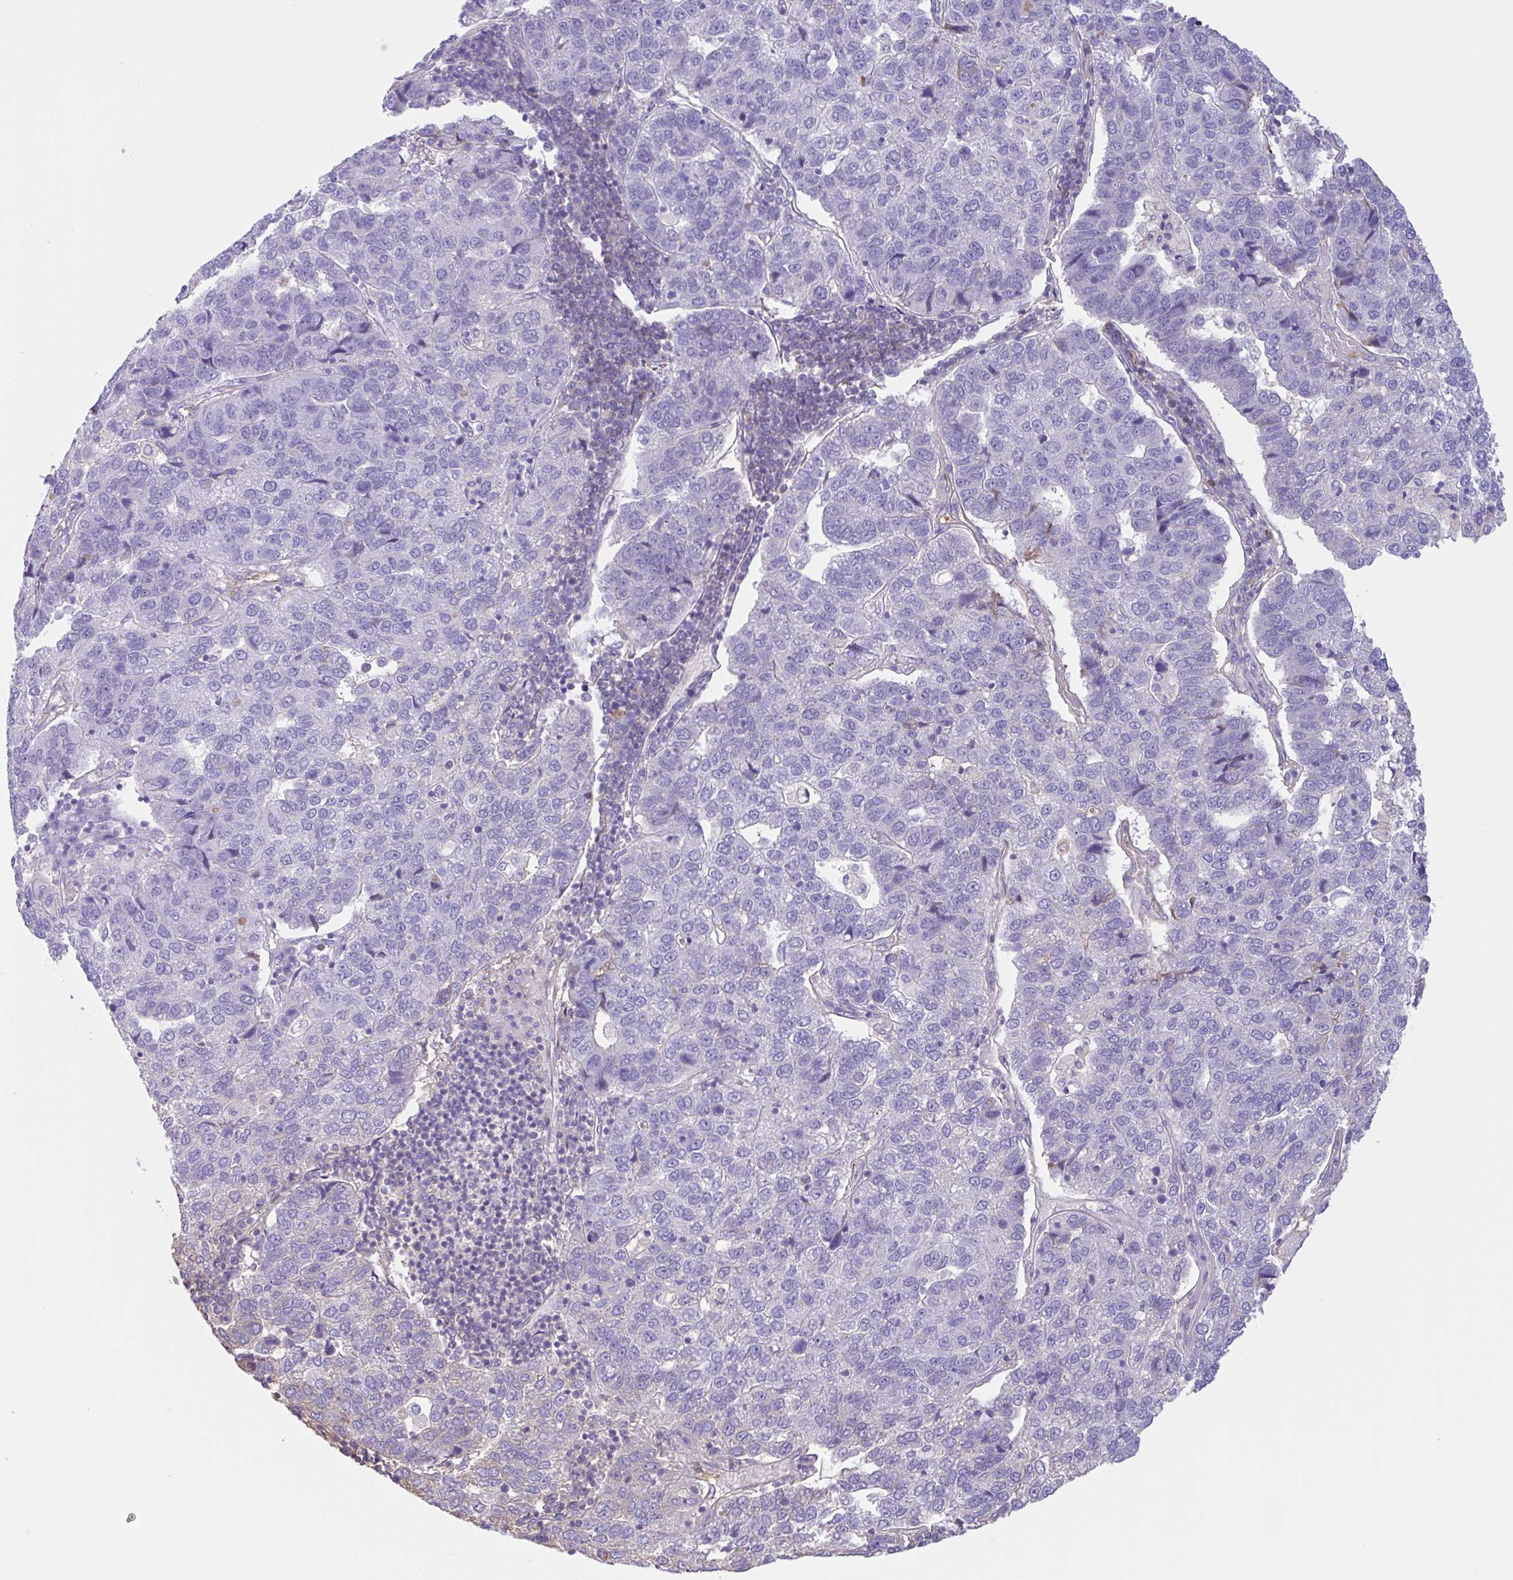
{"staining": {"intensity": "negative", "quantity": "none", "location": "none"}, "tissue": "pancreatic cancer", "cell_type": "Tumor cells", "image_type": "cancer", "snomed": [{"axis": "morphology", "description": "Adenocarcinoma, NOS"}, {"axis": "topography", "description": "Pancreas"}], "caption": "Photomicrograph shows no protein staining in tumor cells of pancreatic cancer (adenocarcinoma) tissue.", "gene": "LARGE2", "patient": {"sex": "female", "age": 61}}